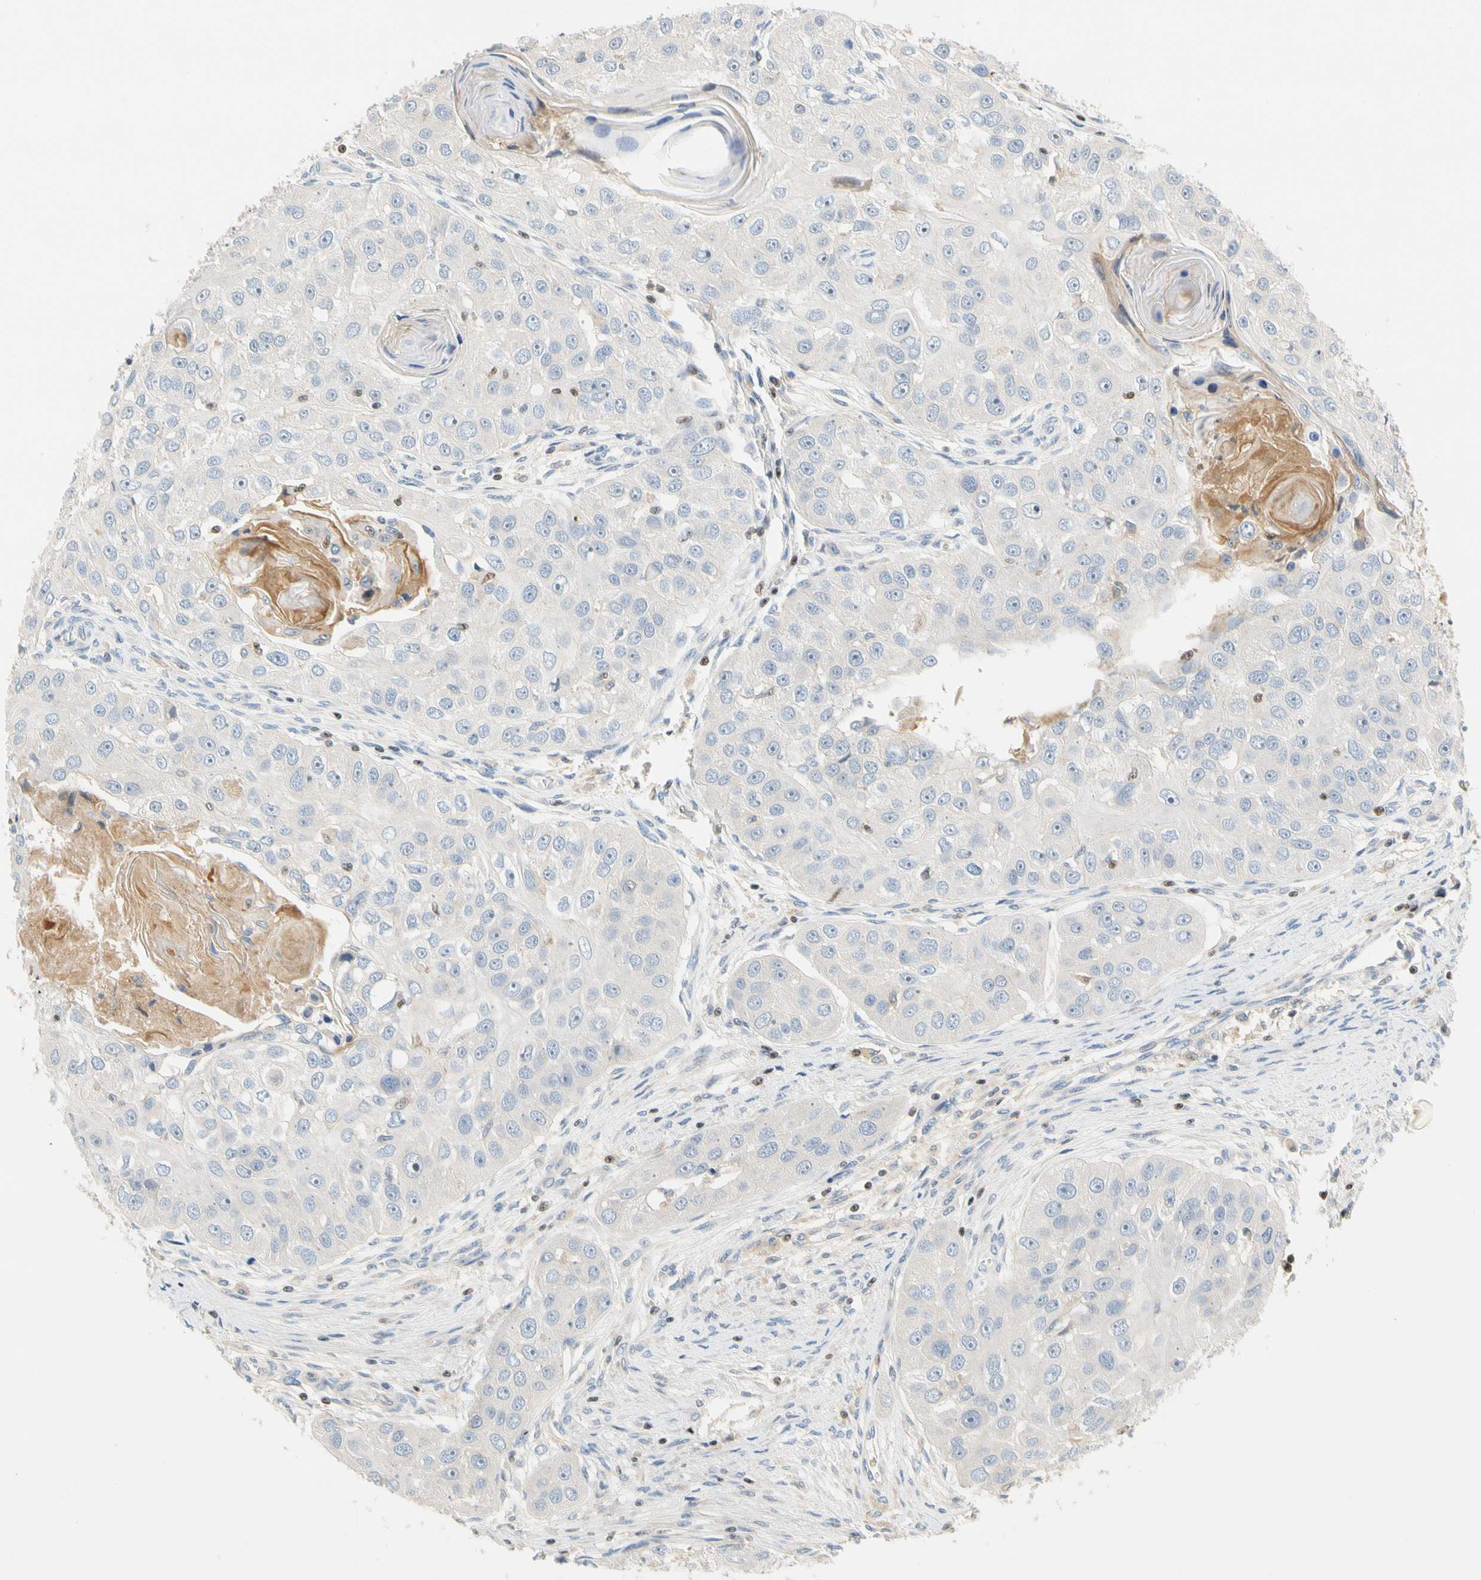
{"staining": {"intensity": "negative", "quantity": "none", "location": "none"}, "tissue": "head and neck cancer", "cell_type": "Tumor cells", "image_type": "cancer", "snomed": [{"axis": "morphology", "description": "Normal tissue, NOS"}, {"axis": "morphology", "description": "Squamous cell carcinoma, NOS"}, {"axis": "topography", "description": "Skeletal muscle"}, {"axis": "topography", "description": "Head-Neck"}], "caption": "Protein analysis of head and neck cancer shows no significant expression in tumor cells.", "gene": "SP140", "patient": {"sex": "male", "age": 51}}